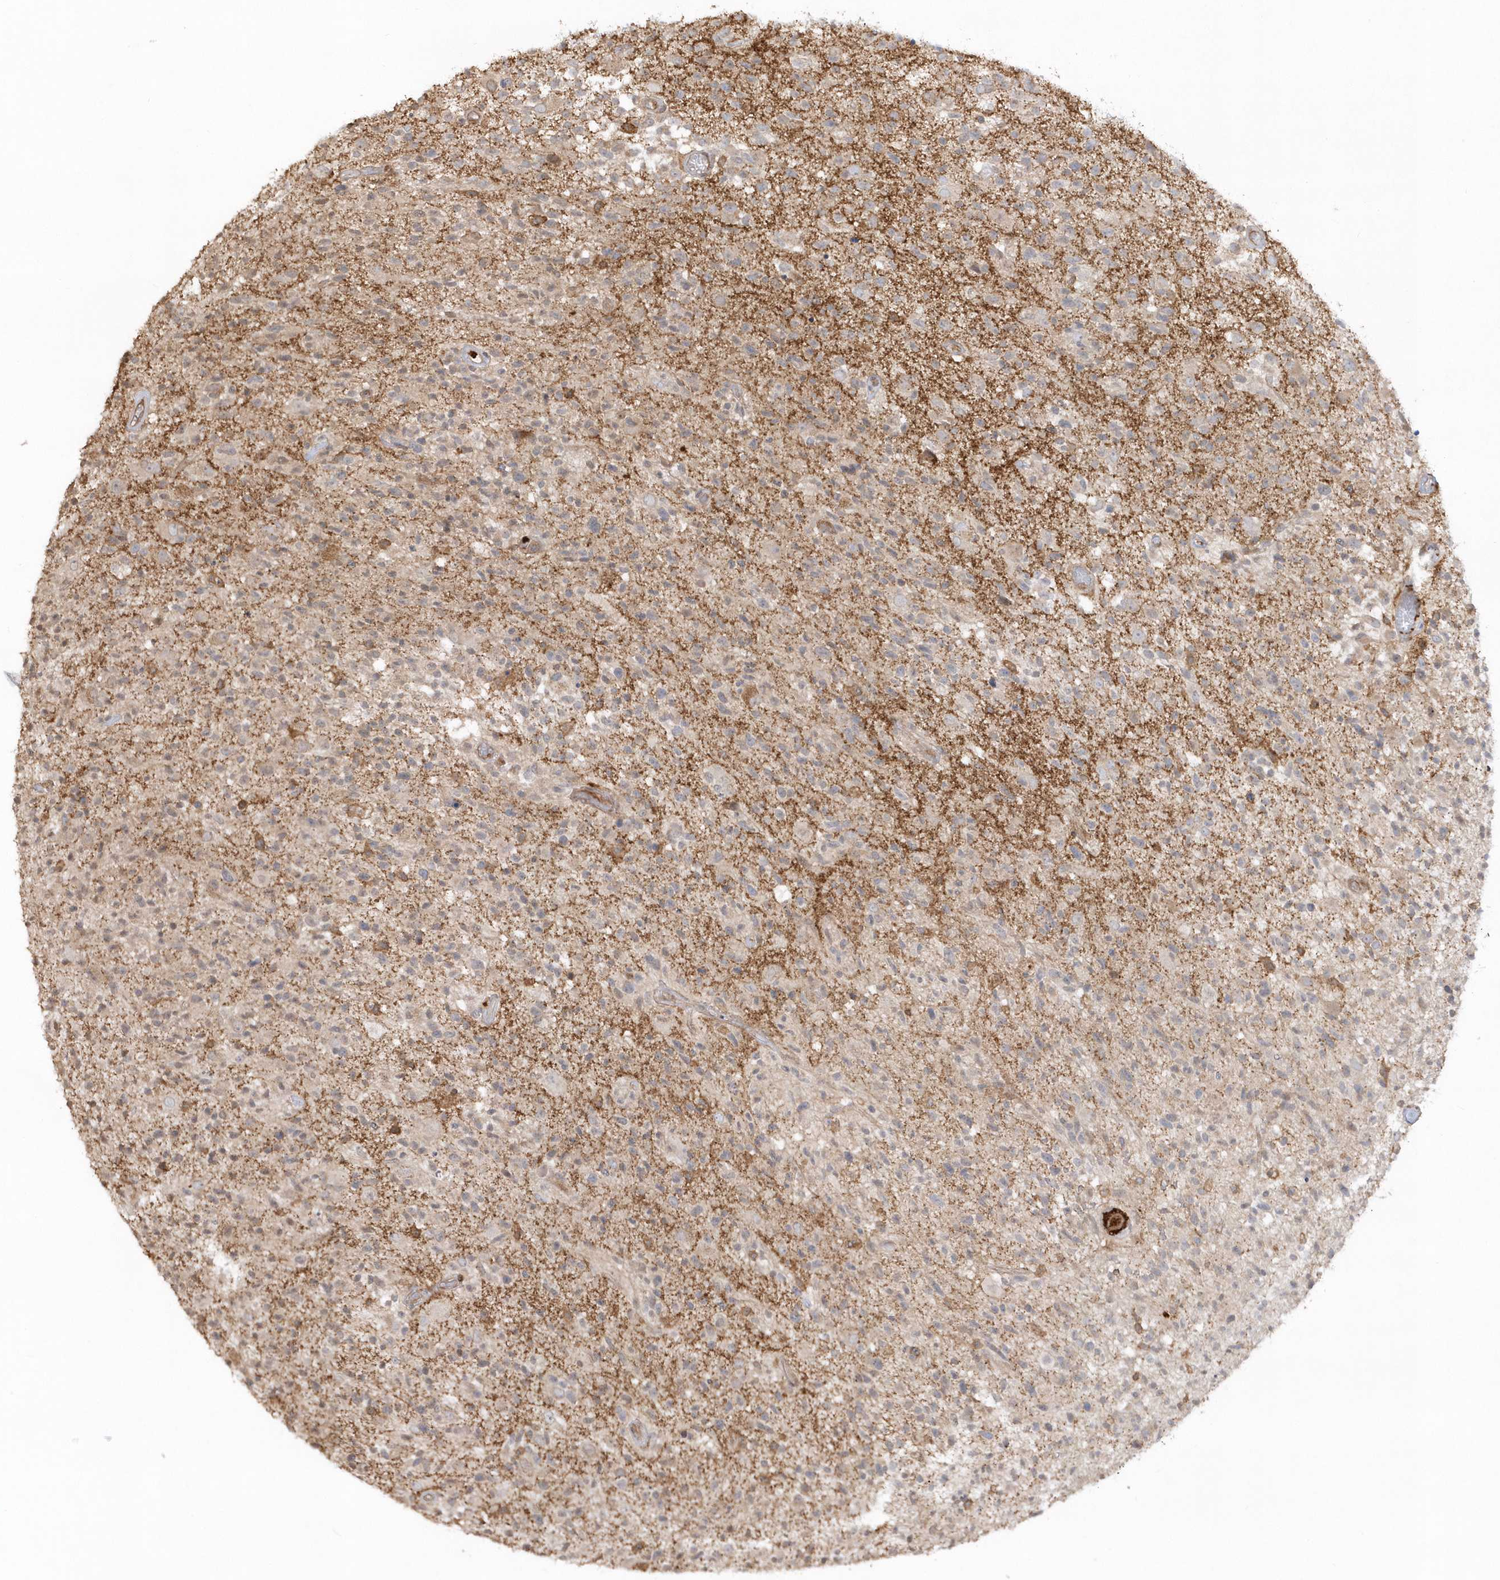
{"staining": {"intensity": "negative", "quantity": "none", "location": "none"}, "tissue": "glioma", "cell_type": "Tumor cells", "image_type": "cancer", "snomed": [{"axis": "morphology", "description": "Glioma, malignant, High grade"}, {"axis": "morphology", "description": "Glioblastoma, NOS"}, {"axis": "topography", "description": "Brain"}], "caption": "Immunohistochemistry histopathology image of human glioma stained for a protein (brown), which displays no positivity in tumor cells.", "gene": "BSN", "patient": {"sex": "male", "age": 60}}